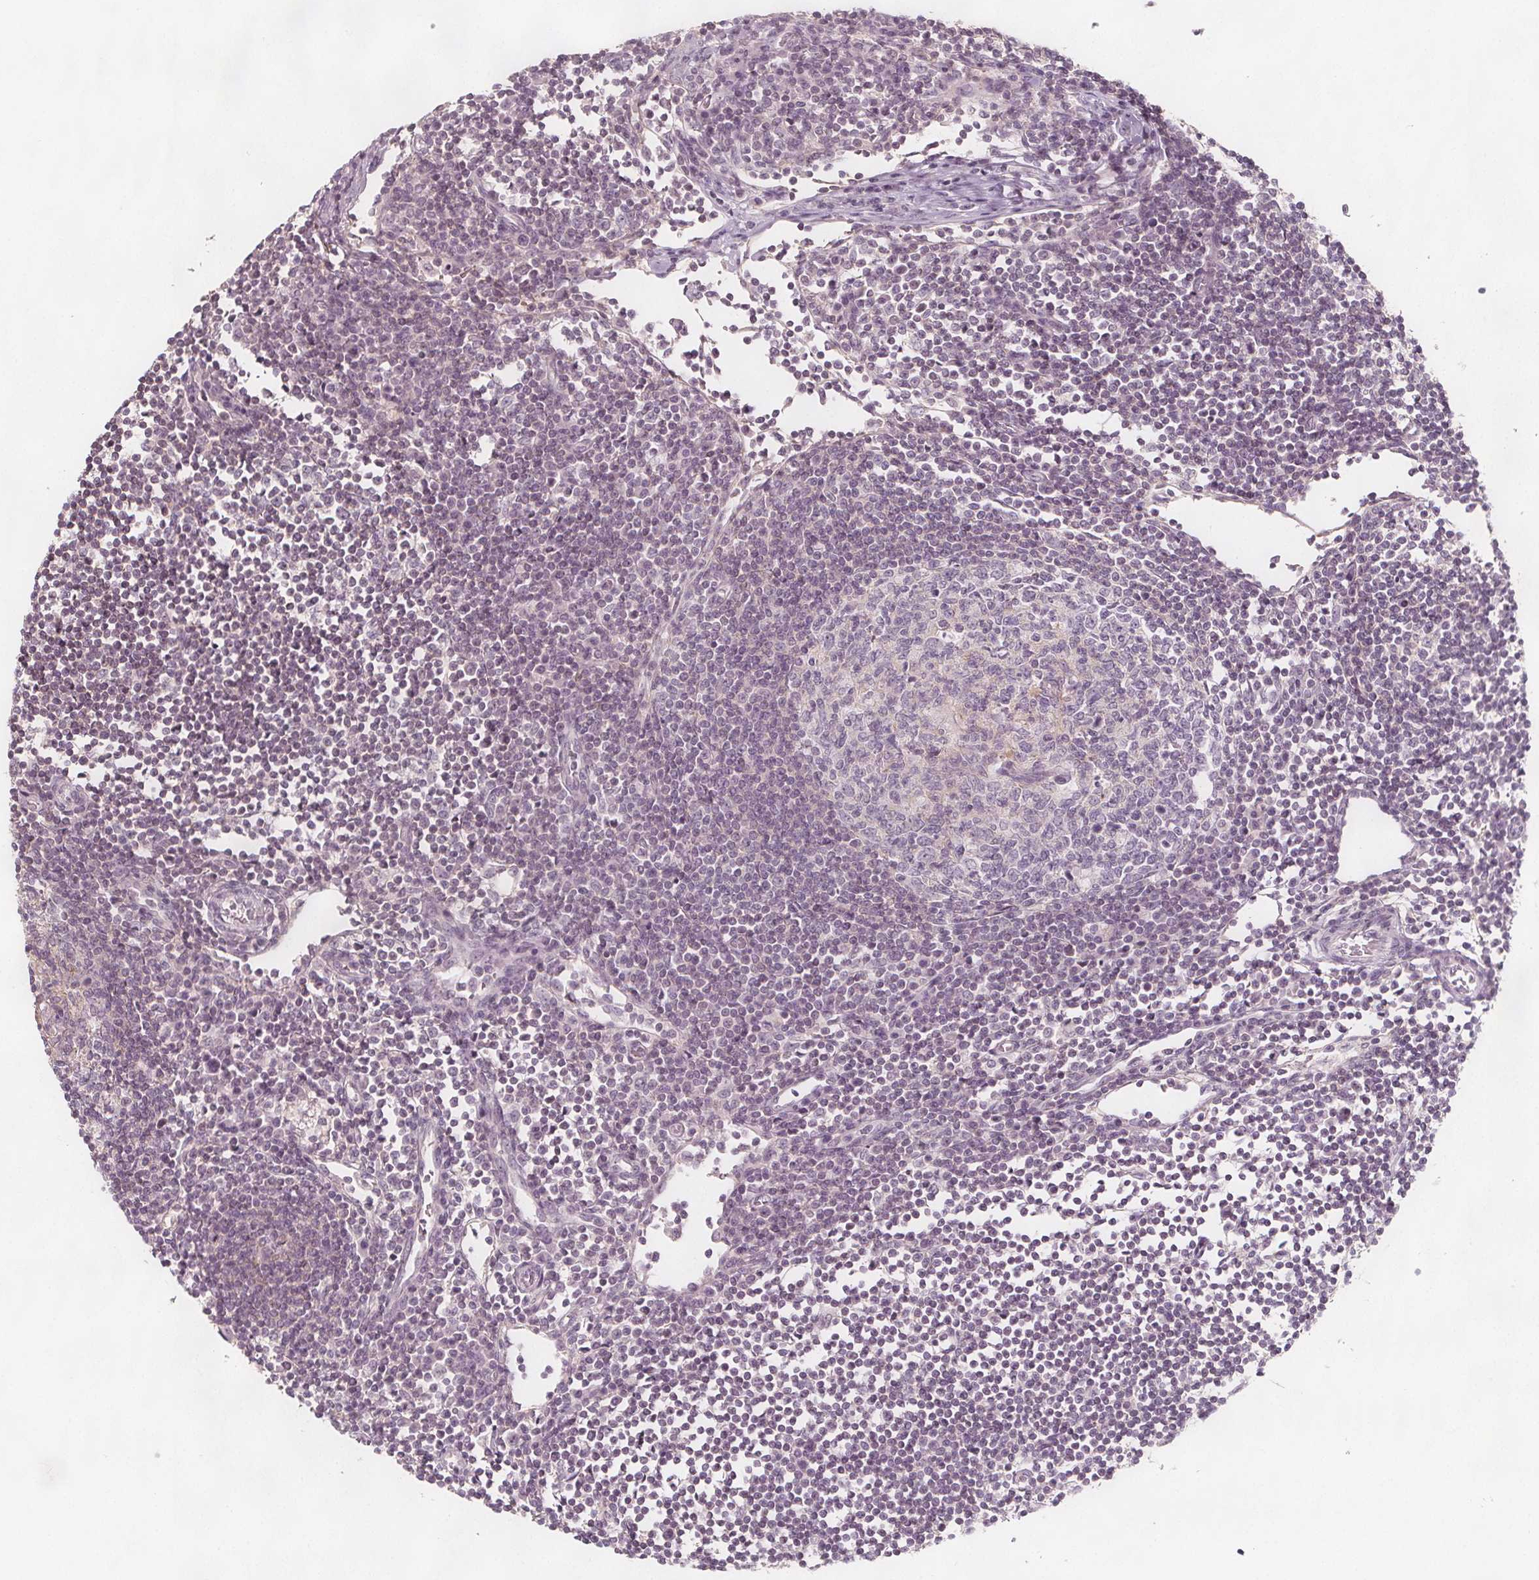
{"staining": {"intensity": "negative", "quantity": "none", "location": "none"}, "tissue": "lymph node", "cell_type": "Germinal center cells", "image_type": "normal", "snomed": [{"axis": "morphology", "description": "Normal tissue, NOS"}, {"axis": "topography", "description": "Lymph node"}], "caption": "The immunohistochemistry (IHC) histopathology image has no significant staining in germinal center cells of lymph node.", "gene": "C1orf167", "patient": {"sex": "male", "age": 67}}